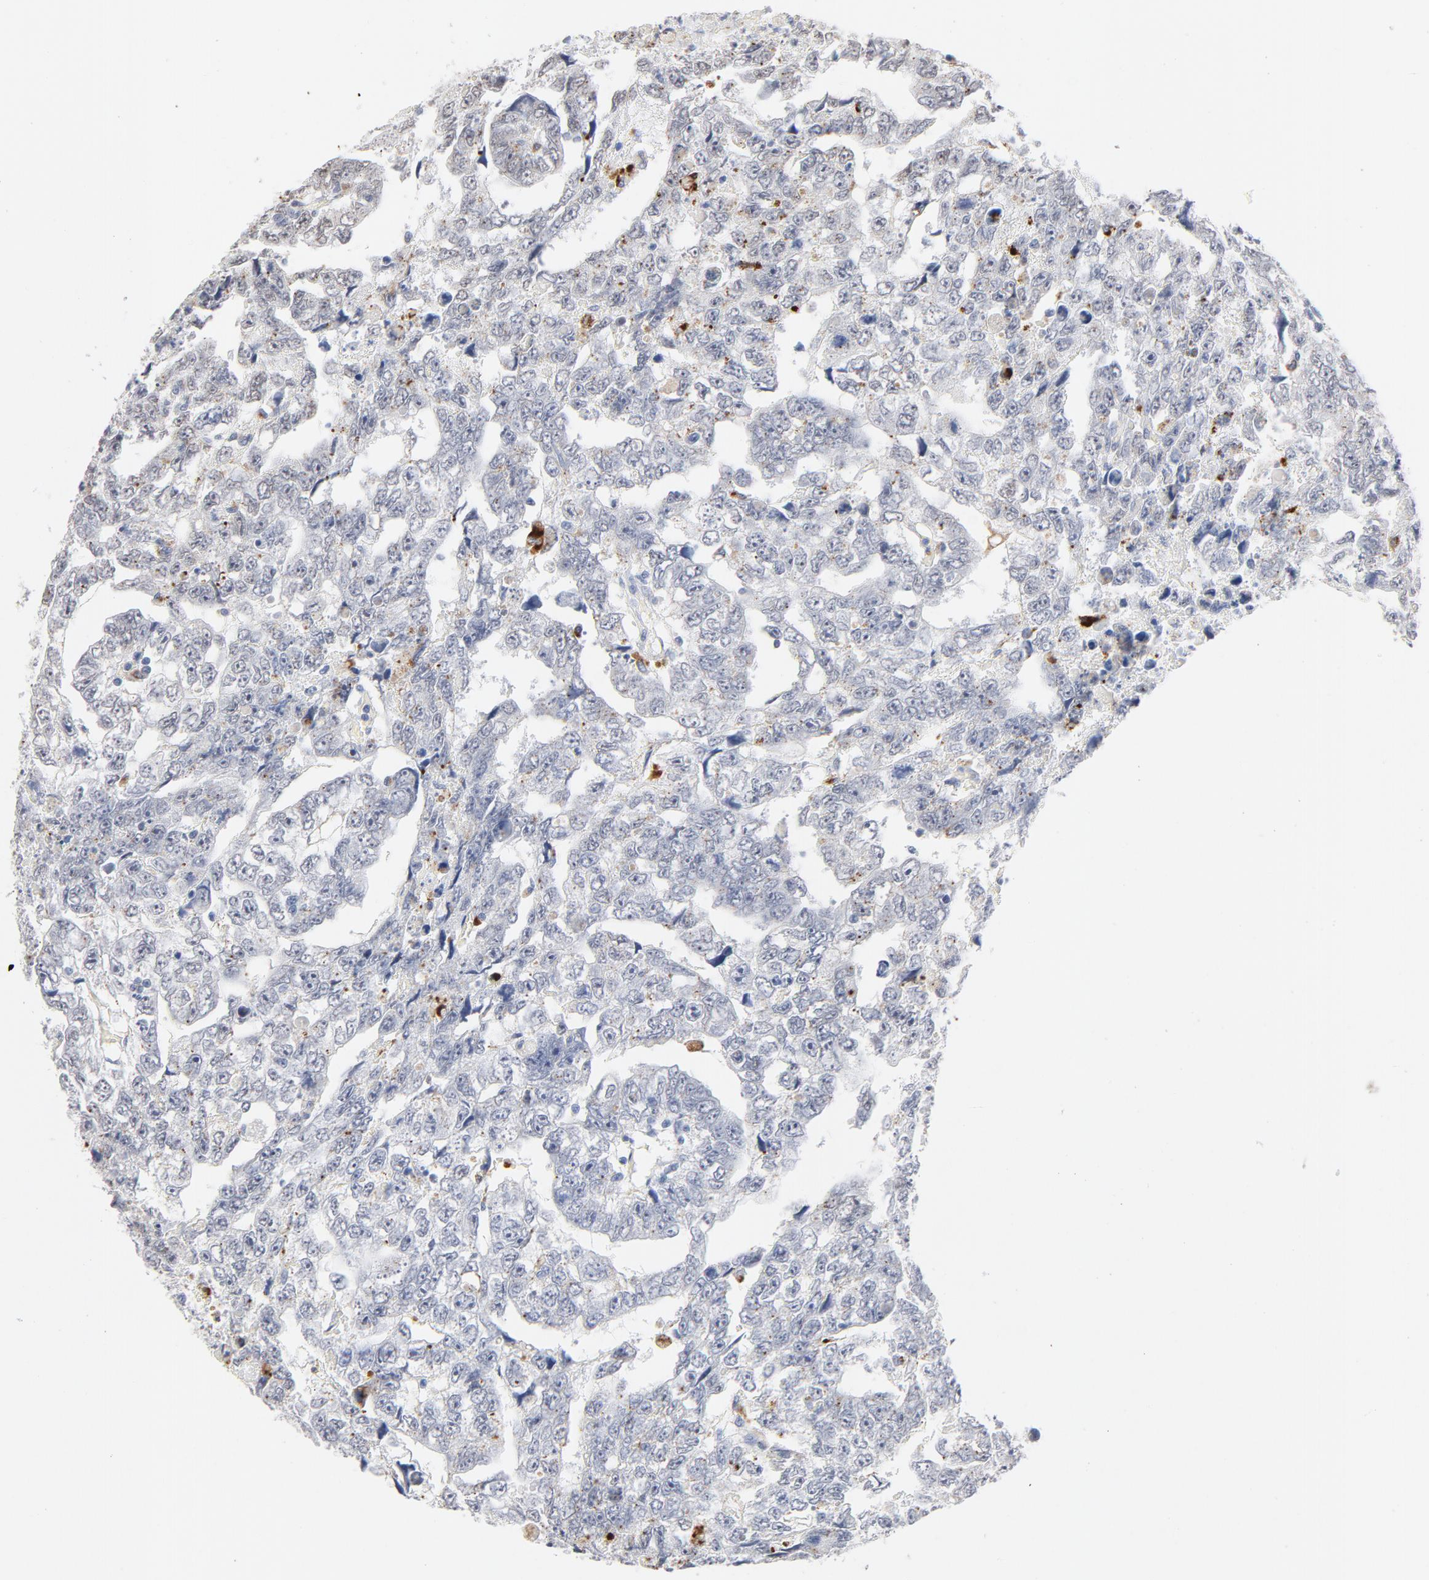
{"staining": {"intensity": "moderate", "quantity": "<25%", "location": "cytoplasmic/membranous"}, "tissue": "testis cancer", "cell_type": "Tumor cells", "image_type": "cancer", "snomed": [{"axis": "morphology", "description": "Carcinoma, Embryonal, NOS"}, {"axis": "topography", "description": "Testis"}], "caption": "A micrograph of embryonal carcinoma (testis) stained for a protein shows moderate cytoplasmic/membranous brown staining in tumor cells.", "gene": "LTBP2", "patient": {"sex": "male", "age": 36}}